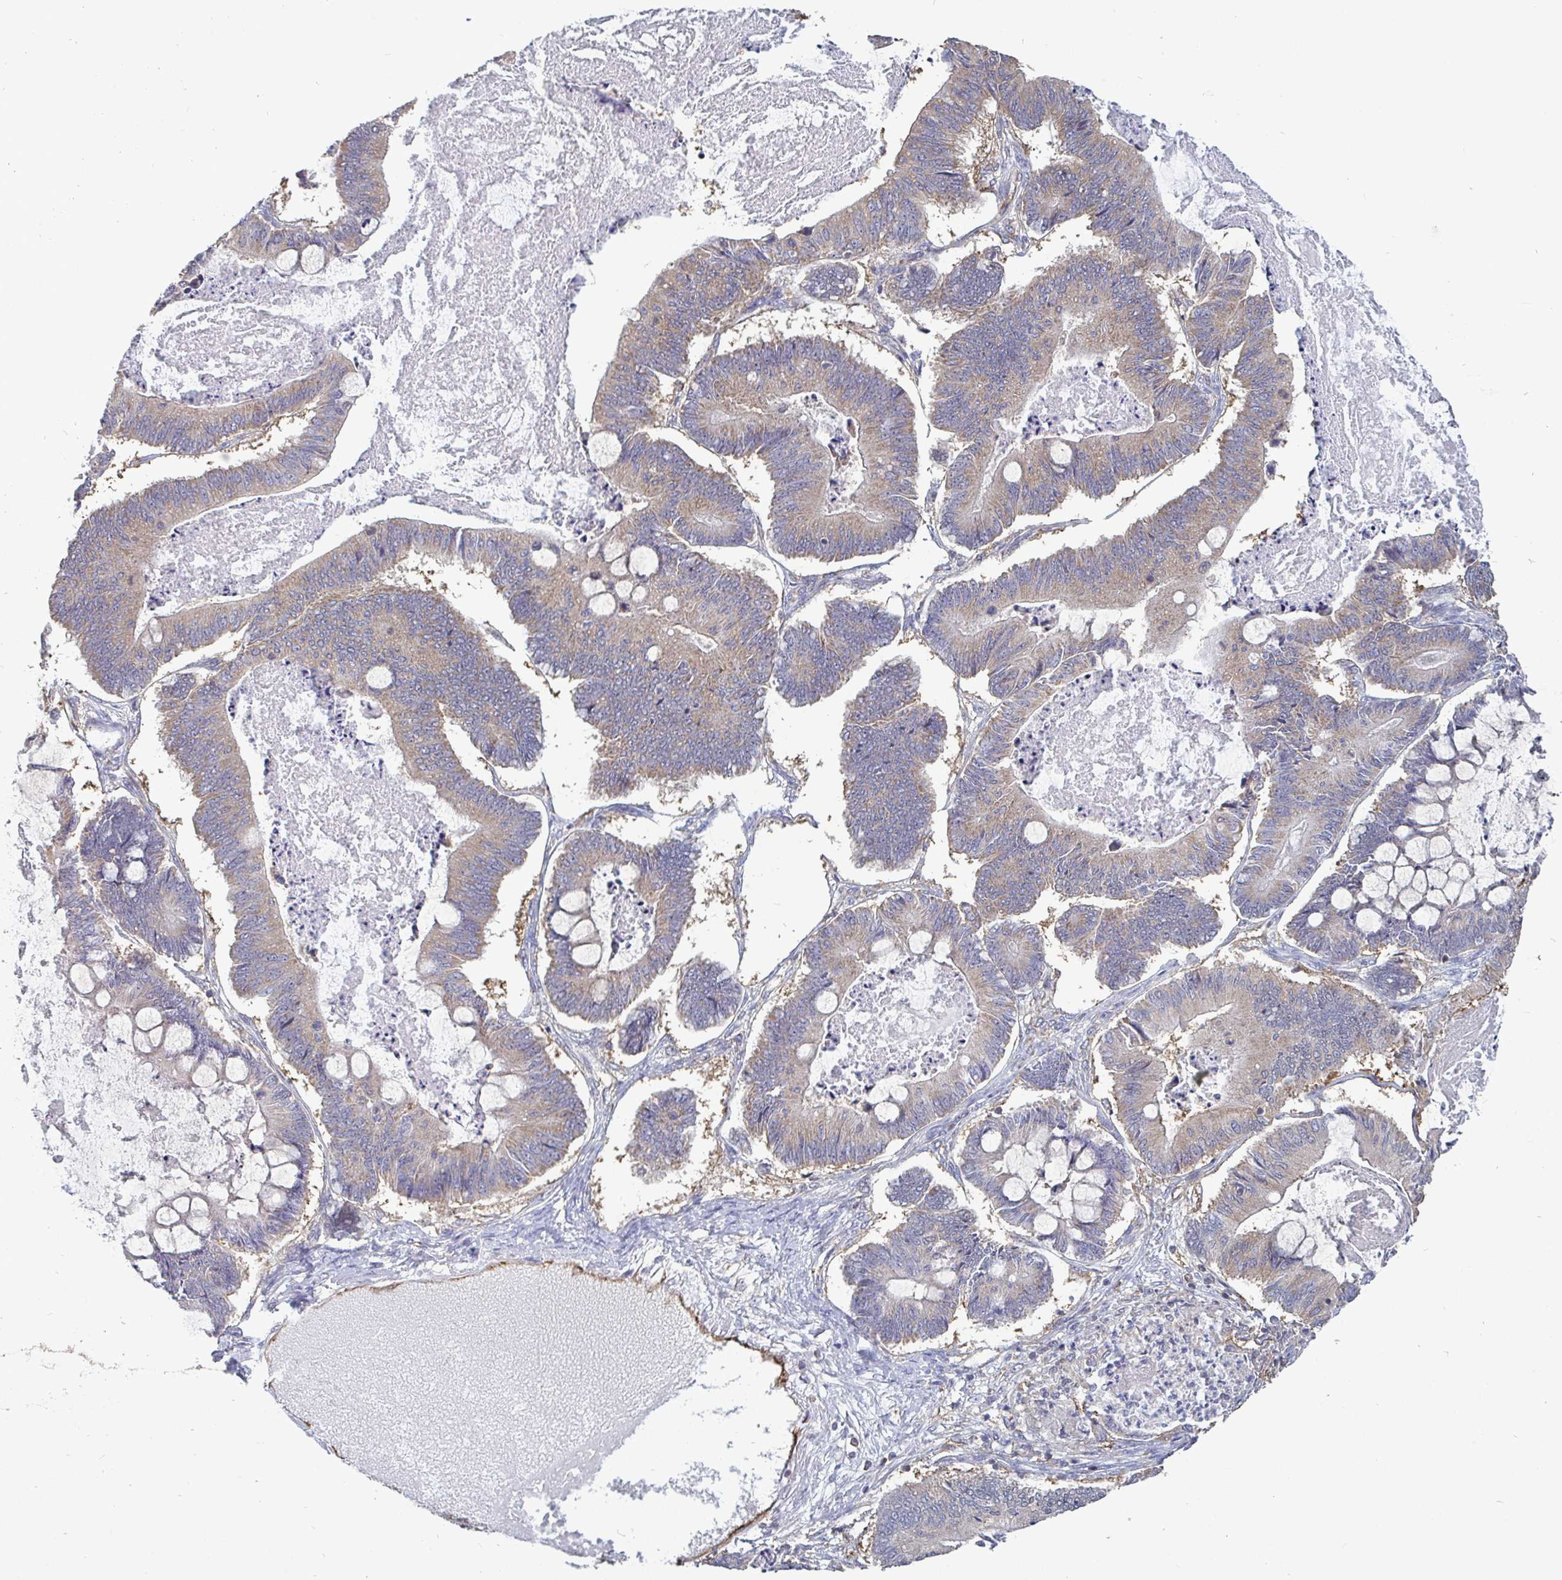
{"staining": {"intensity": "weak", "quantity": "<25%", "location": "cytoplasmic/membranous"}, "tissue": "ovarian cancer", "cell_type": "Tumor cells", "image_type": "cancer", "snomed": [{"axis": "morphology", "description": "Cystadenocarcinoma, mucinous, NOS"}, {"axis": "topography", "description": "Ovary"}], "caption": "Ovarian cancer was stained to show a protein in brown. There is no significant positivity in tumor cells.", "gene": "ISCU", "patient": {"sex": "female", "age": 61}}